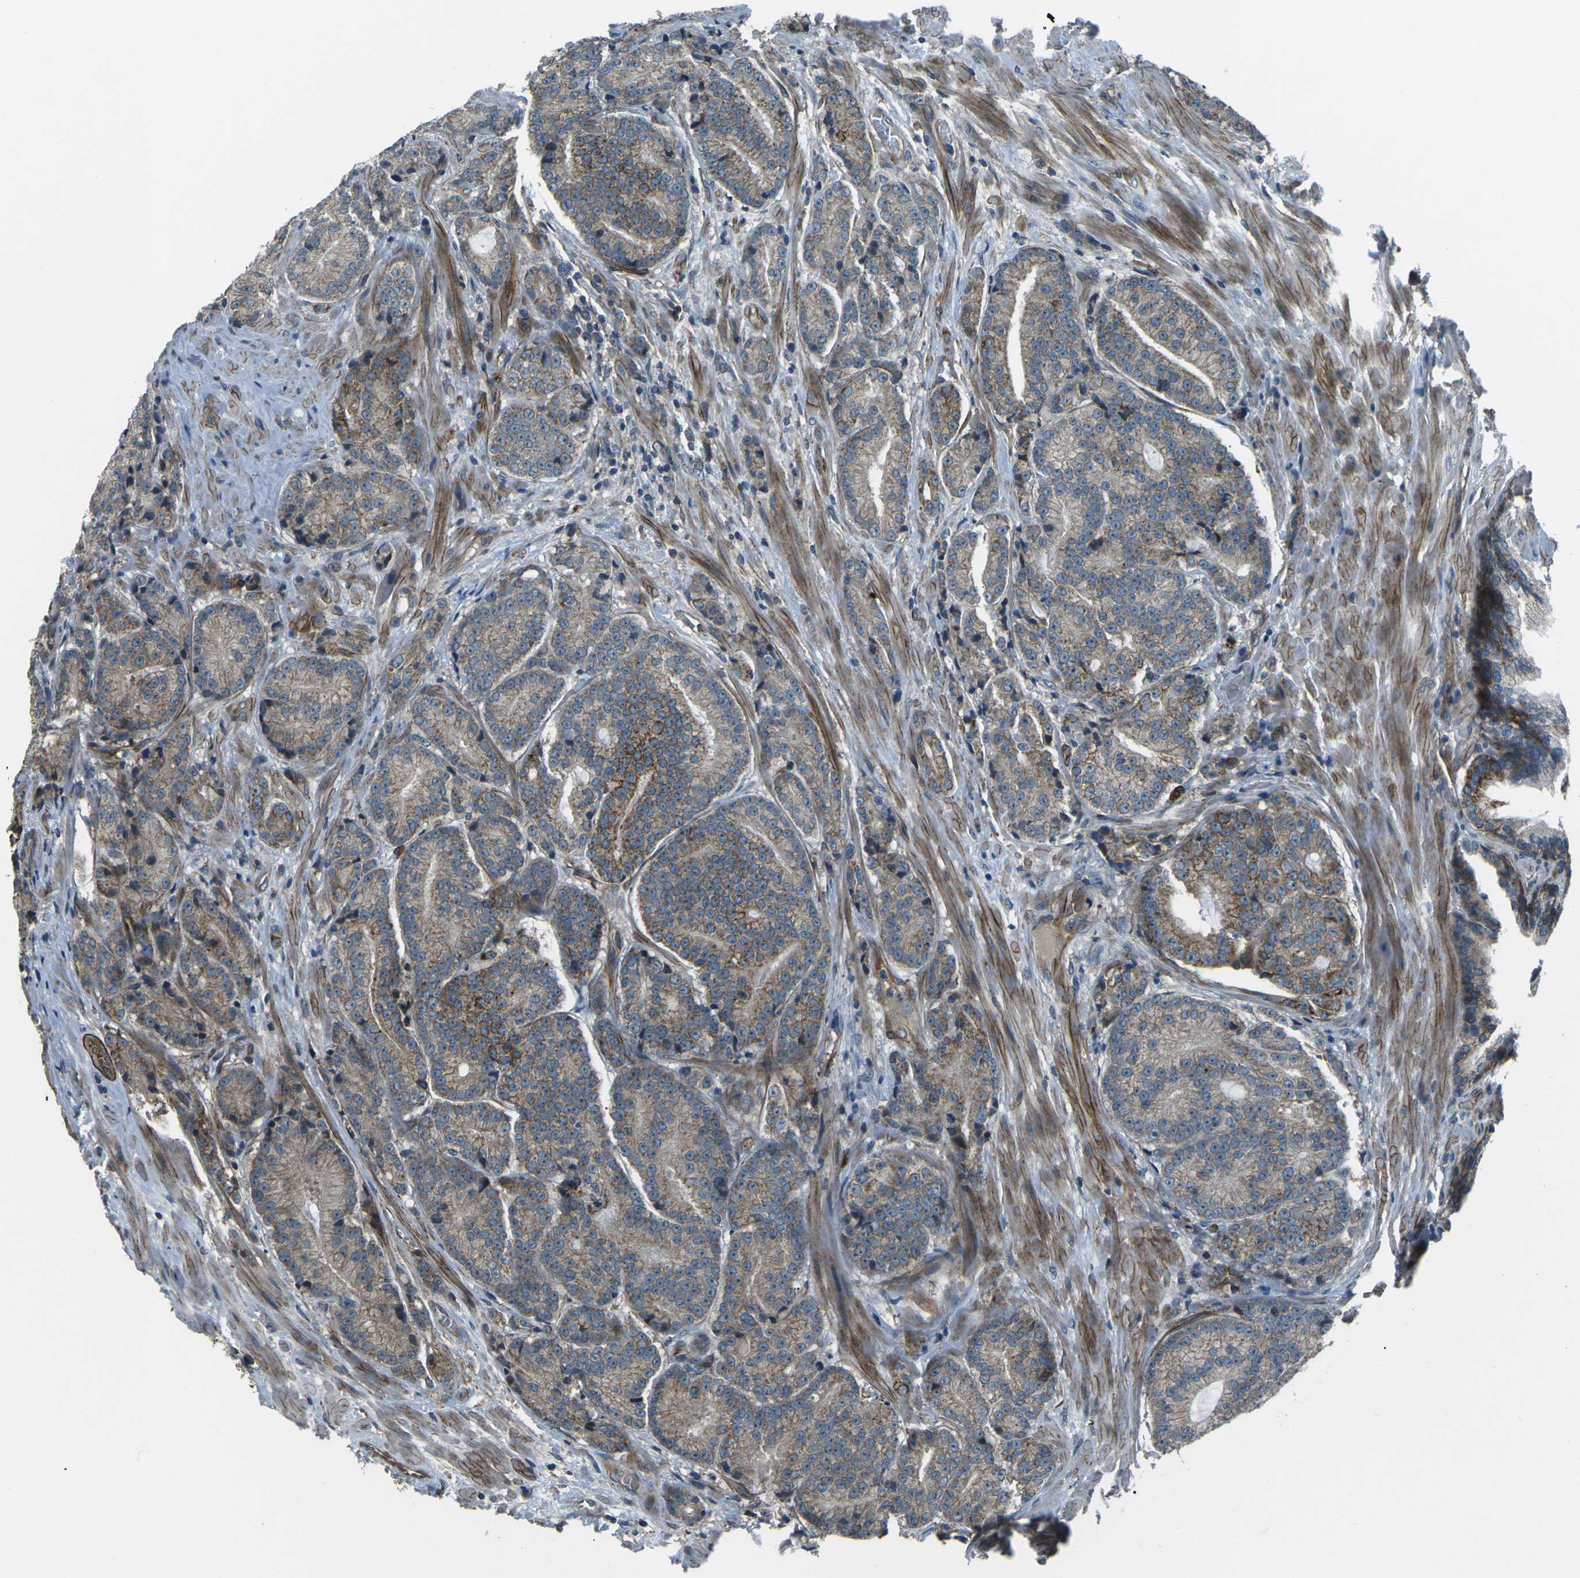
{"staining": {"intensity": "strong", "quantity": "25%-75%", "location": "cytoplasmic/membranous"}, "tissue": "prostate cancer", "cell_type": "Tumor cells", "image_type": "cancer", "snomed": [{"axis": "morphology", "description": "Adenocarcinoma, High grade"}, {"axis": "topography", "description": "Prostate"}], "caption": "Prostate high-grade adenocarcinoma stained with DAB (3,3'-diaminobenzidine) IHC reveals high levels of strong cytoplasmic/membranous expression in approximately 25%-75% of tumor cells. Nuclei are stained in blue.", "gene": "AFAP1", "patient": {"sex": "male", "age": 61}}